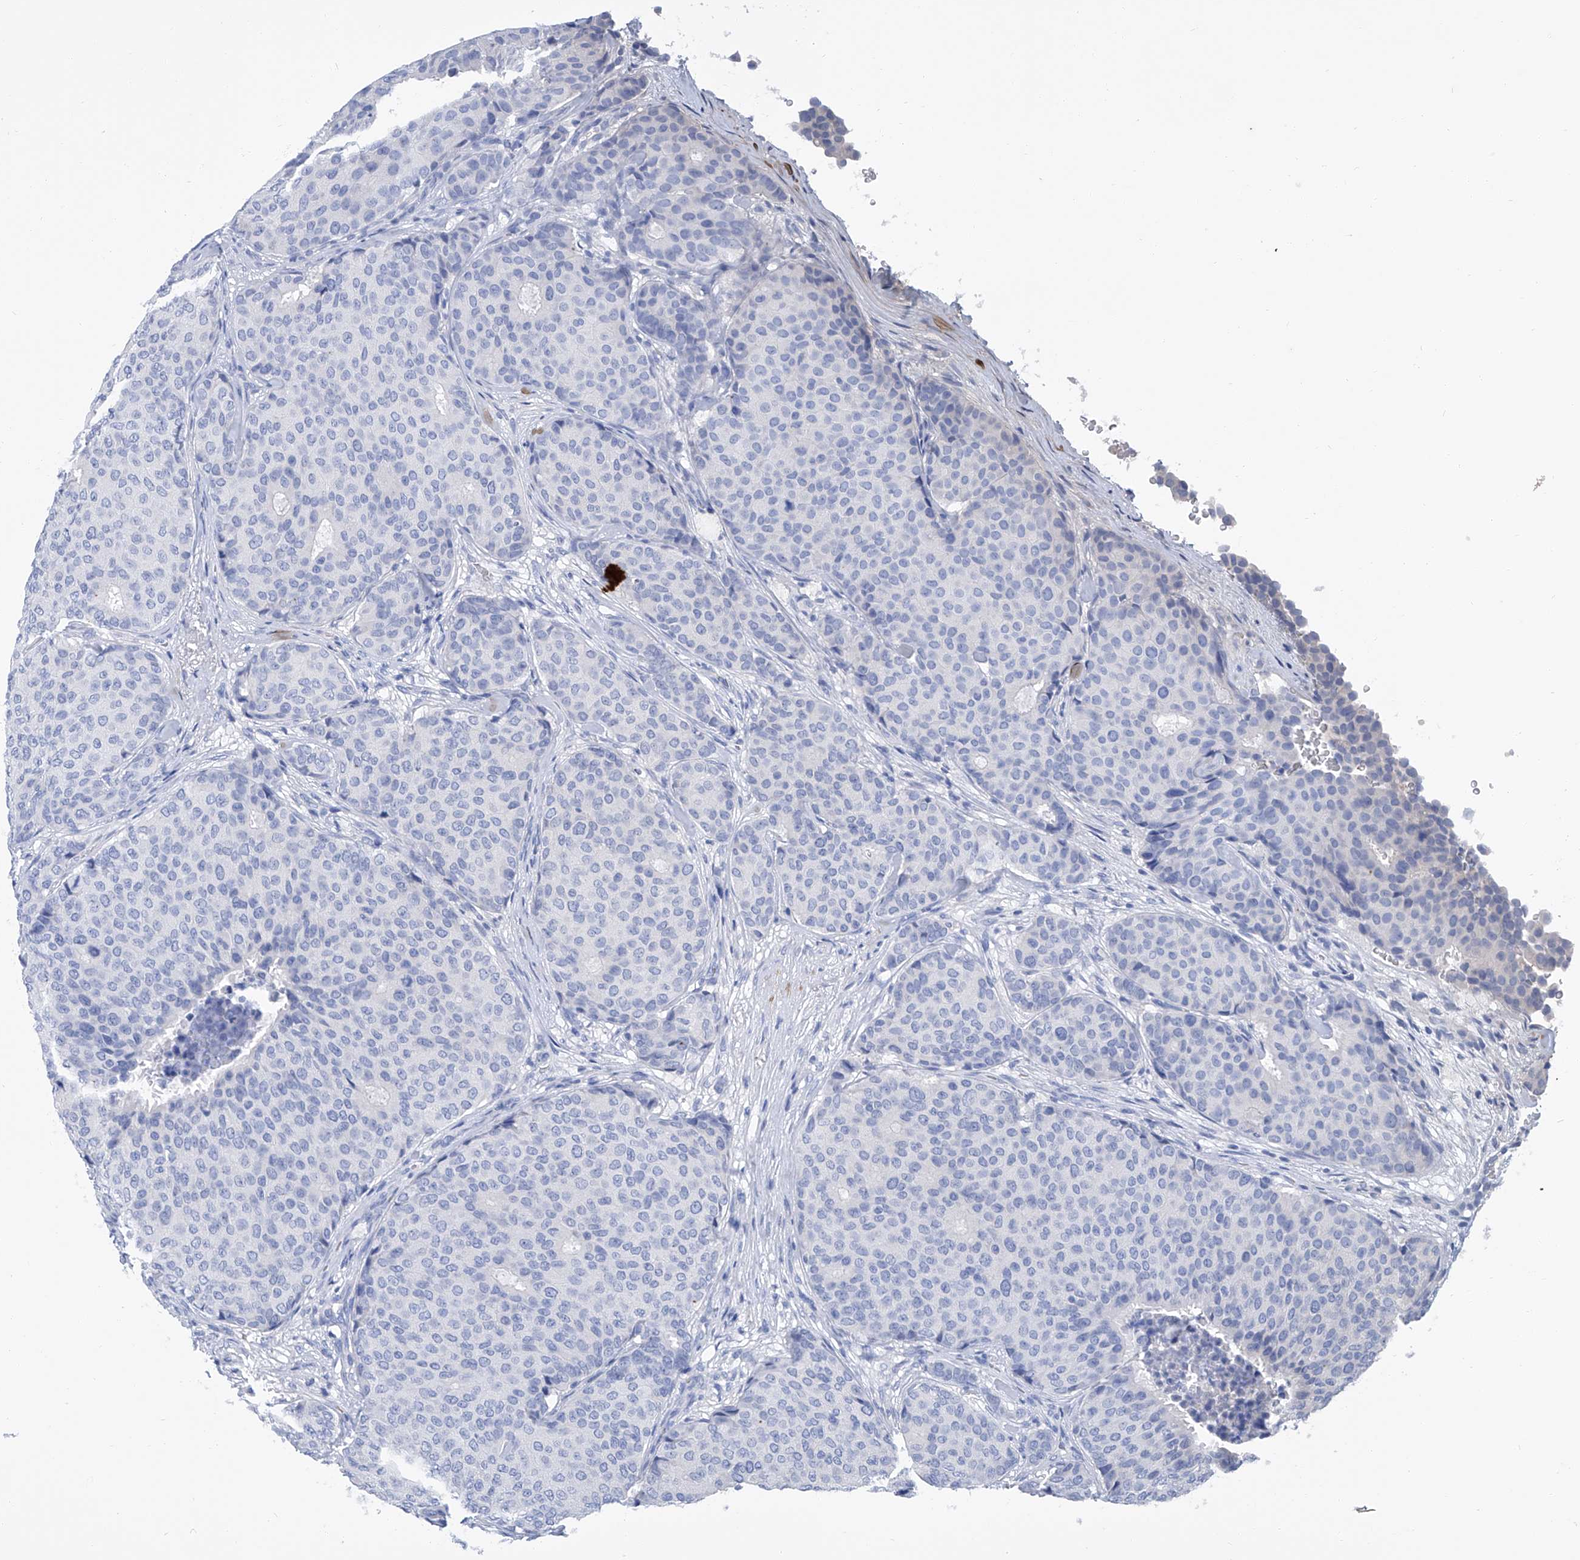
{"staining": {"intensity": "negative", "quantity": "none", "location": "none"}, "tissue": "breast cancer", "cell_type": "Tumor cells", "image_type": "cancer", "snomed": [{"axis": "morphology", "description": "Duct carcinoma"}, {"axis": "topography", "description": "Breast"}], "caption": "Intraductal carcinoma (breast) was stained to show a protein in brown. There is no significant staining in tumor cells.", "gene": "GPT", "patient": {"sex": "female", "age": 75}}